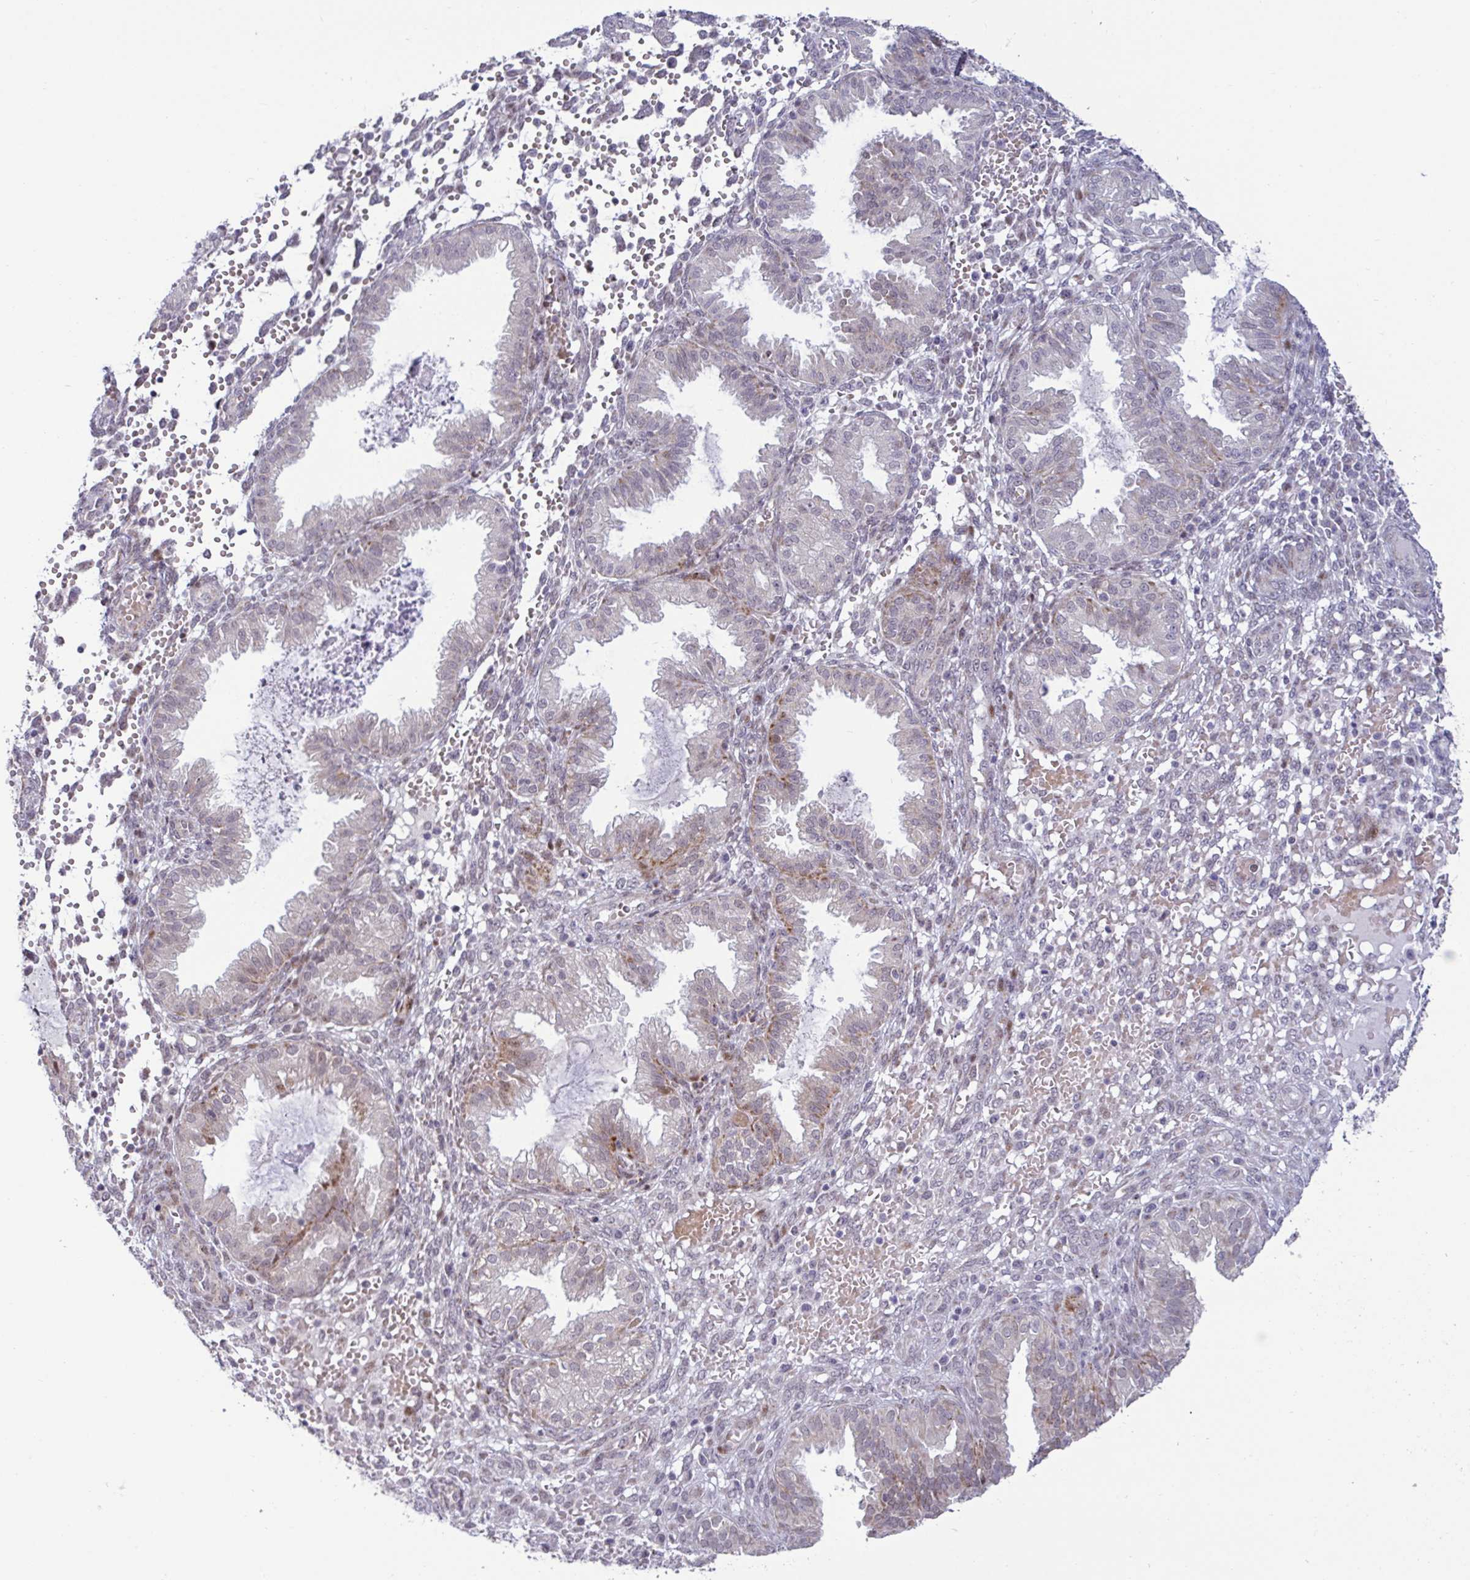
{"staining": {"intensity": "negative", "quantity": "none", "location": "none"}, "tissue": "endometrium", "cell_type": "Cells in endometrial stroma", "image_type": "normal", "snomed": [{"axis": "morphology", "description": "Normal tissue, NOS"}, {"axis": "topography", "description": "Endometrium"}], "caption": "The histopathology image demonstrates no staining of cells in endometrial stroma in benign endometrium.", "gene": "DZIP1", "patient": {"sex": "female", "age": 33}}